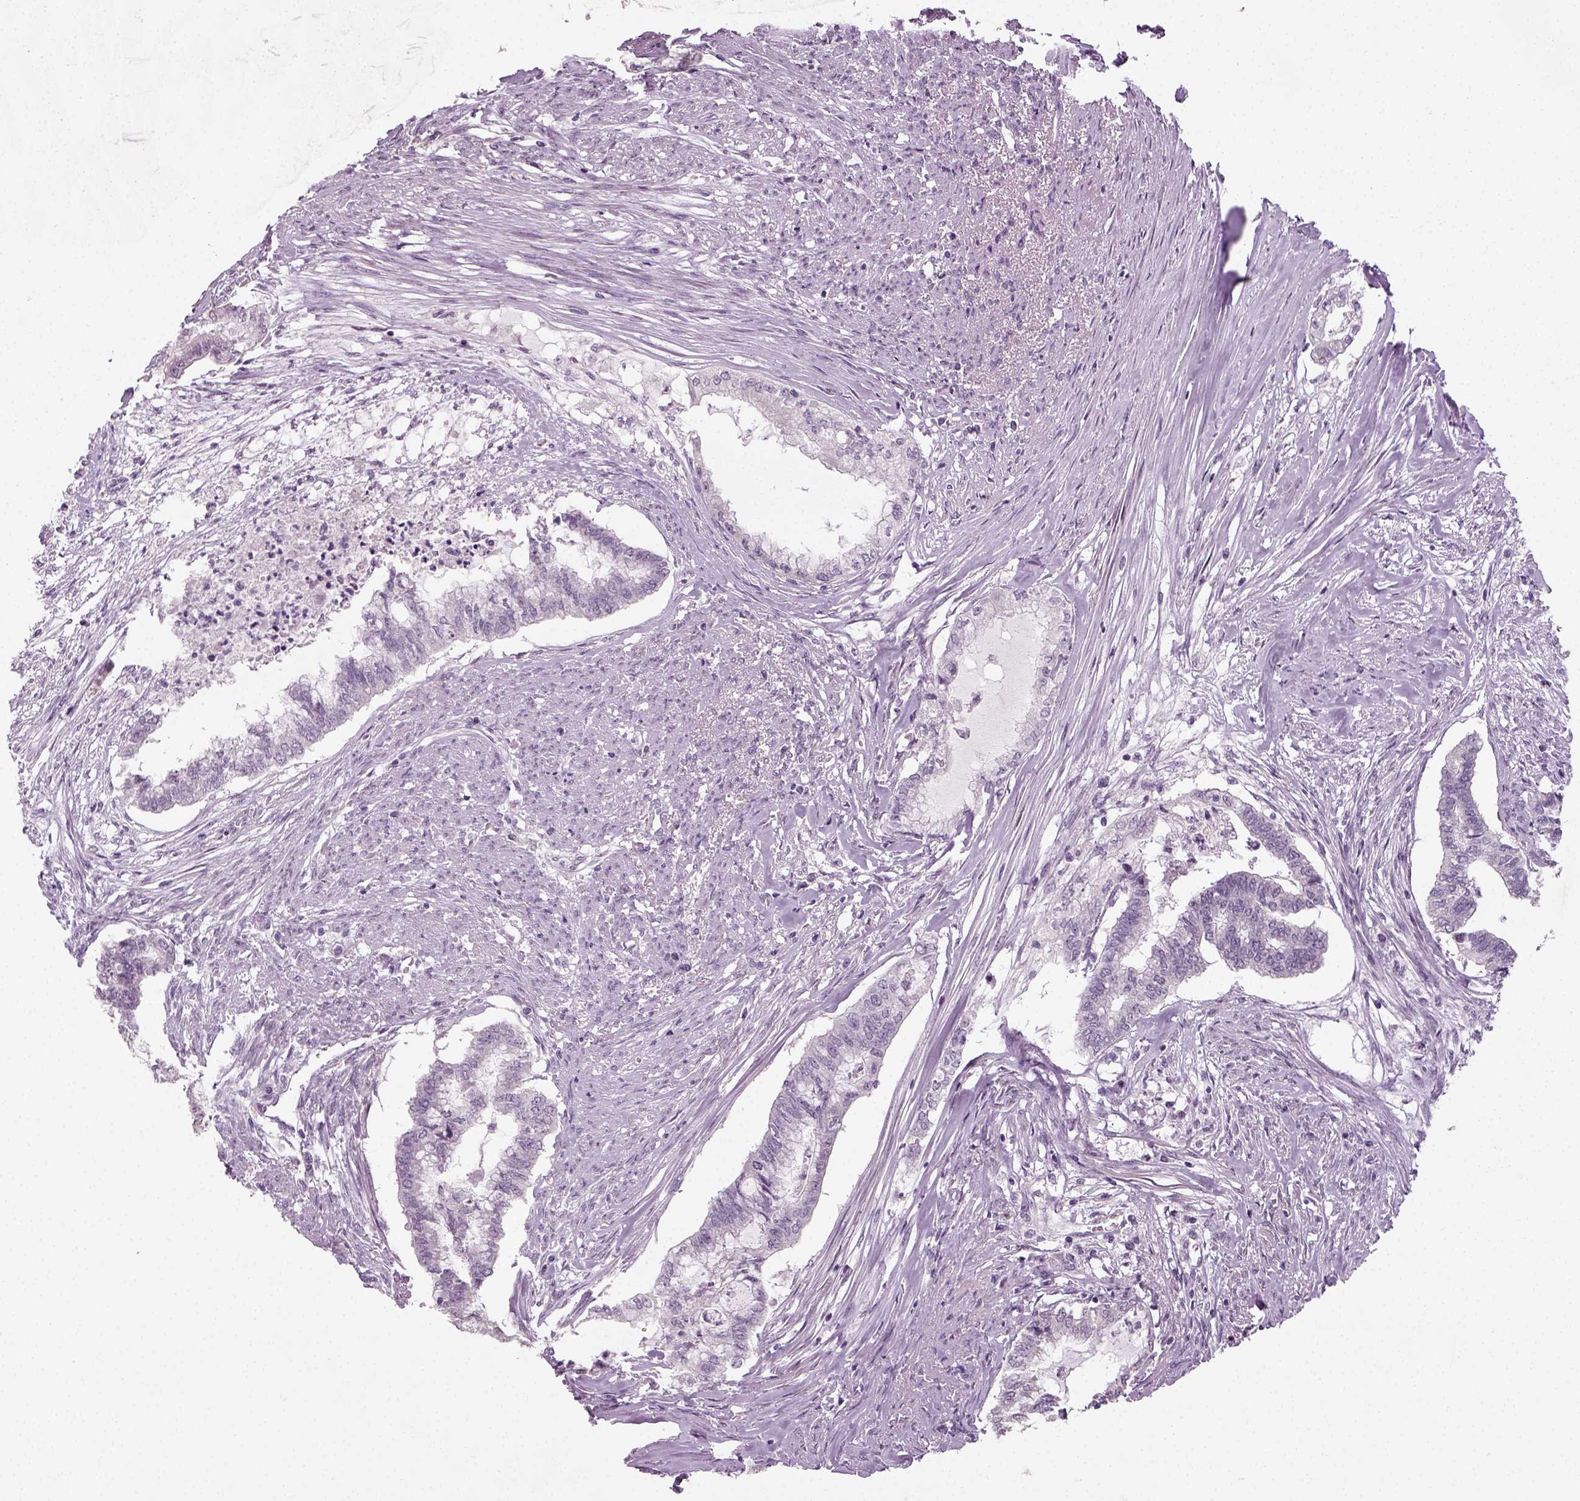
{"staining": {"intensity": "negative", "quantity": "none", "location": "none"}, "tissue": "endometrial cancer", "cell_type": "Tumor cells", "image_type": "cancer", "snomed": [{"axis": "morphology", "description": "Adenocarcinoma, NOS"}, {"axis": "topography", "description": "Endometrium"}], "caption": "Tumor cells are negative for protein expression in human adenocarcinoma (endometrial).", "gene": "SYNGAP1", "patient": {"sex": "female", "age": 79}}